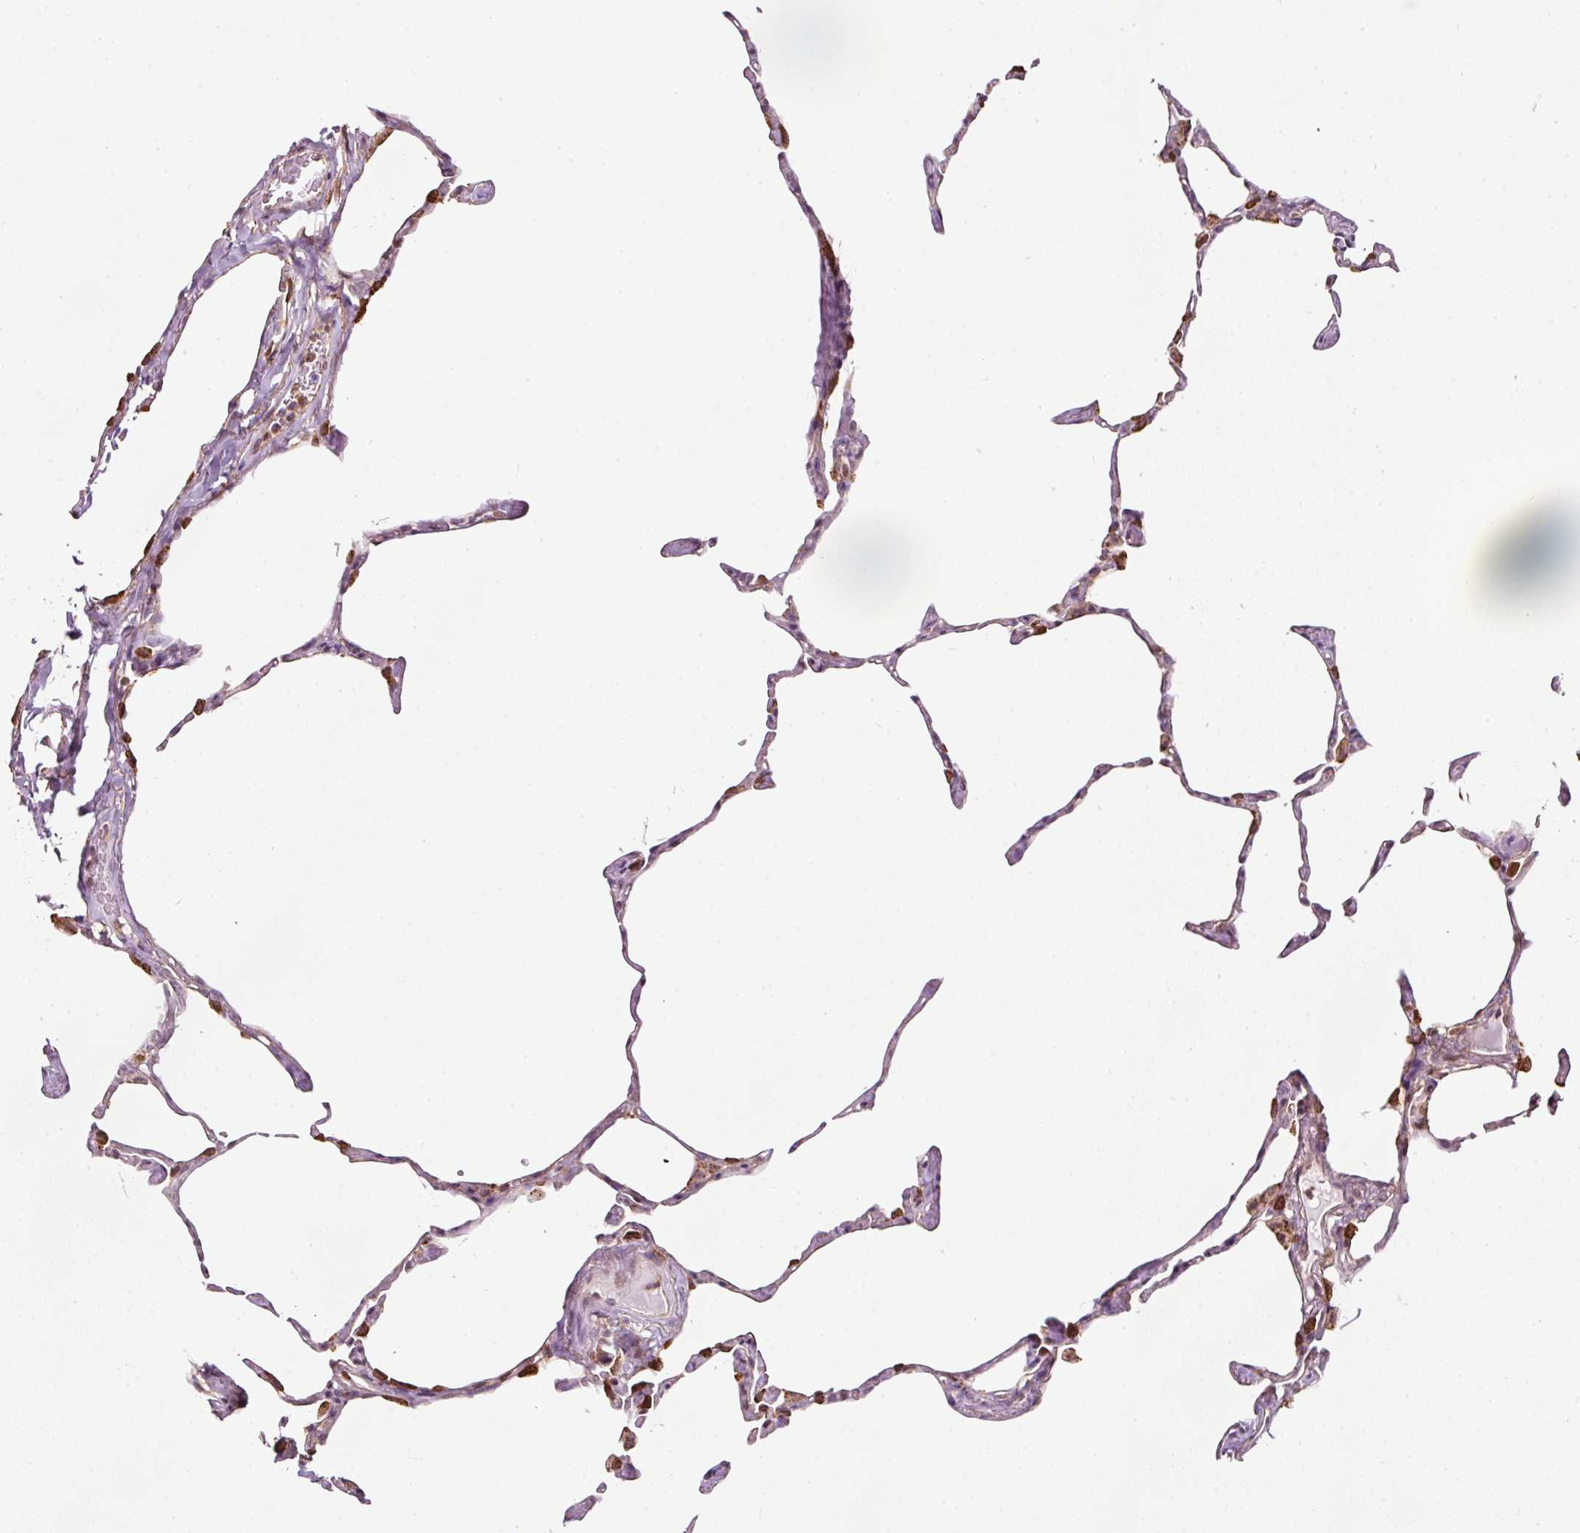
{"staining": {"intensity": "strong", "quantity": "25%-75%", "location": "cytoplasmic/membranous"}, "tissue": "lung", "cell_type": "Alveolar cells", "image_type": "normal", "snomed": [{"axis": "morphology", "description": "Normal tissue, NOS"}, {"axis": "topography", "description": "Lung"}], "caption": "IHC histopathology image of benign lung: lung stained using immunohistochemistry reveals high levels of strong protein expression localized specifically in the cytoplasmic/membranous of alveolar cells, appearing as a cytoplasmic/membranous brown color.", "gene": "SCNM1", "patient": {"sex": "male", "age": 65}}